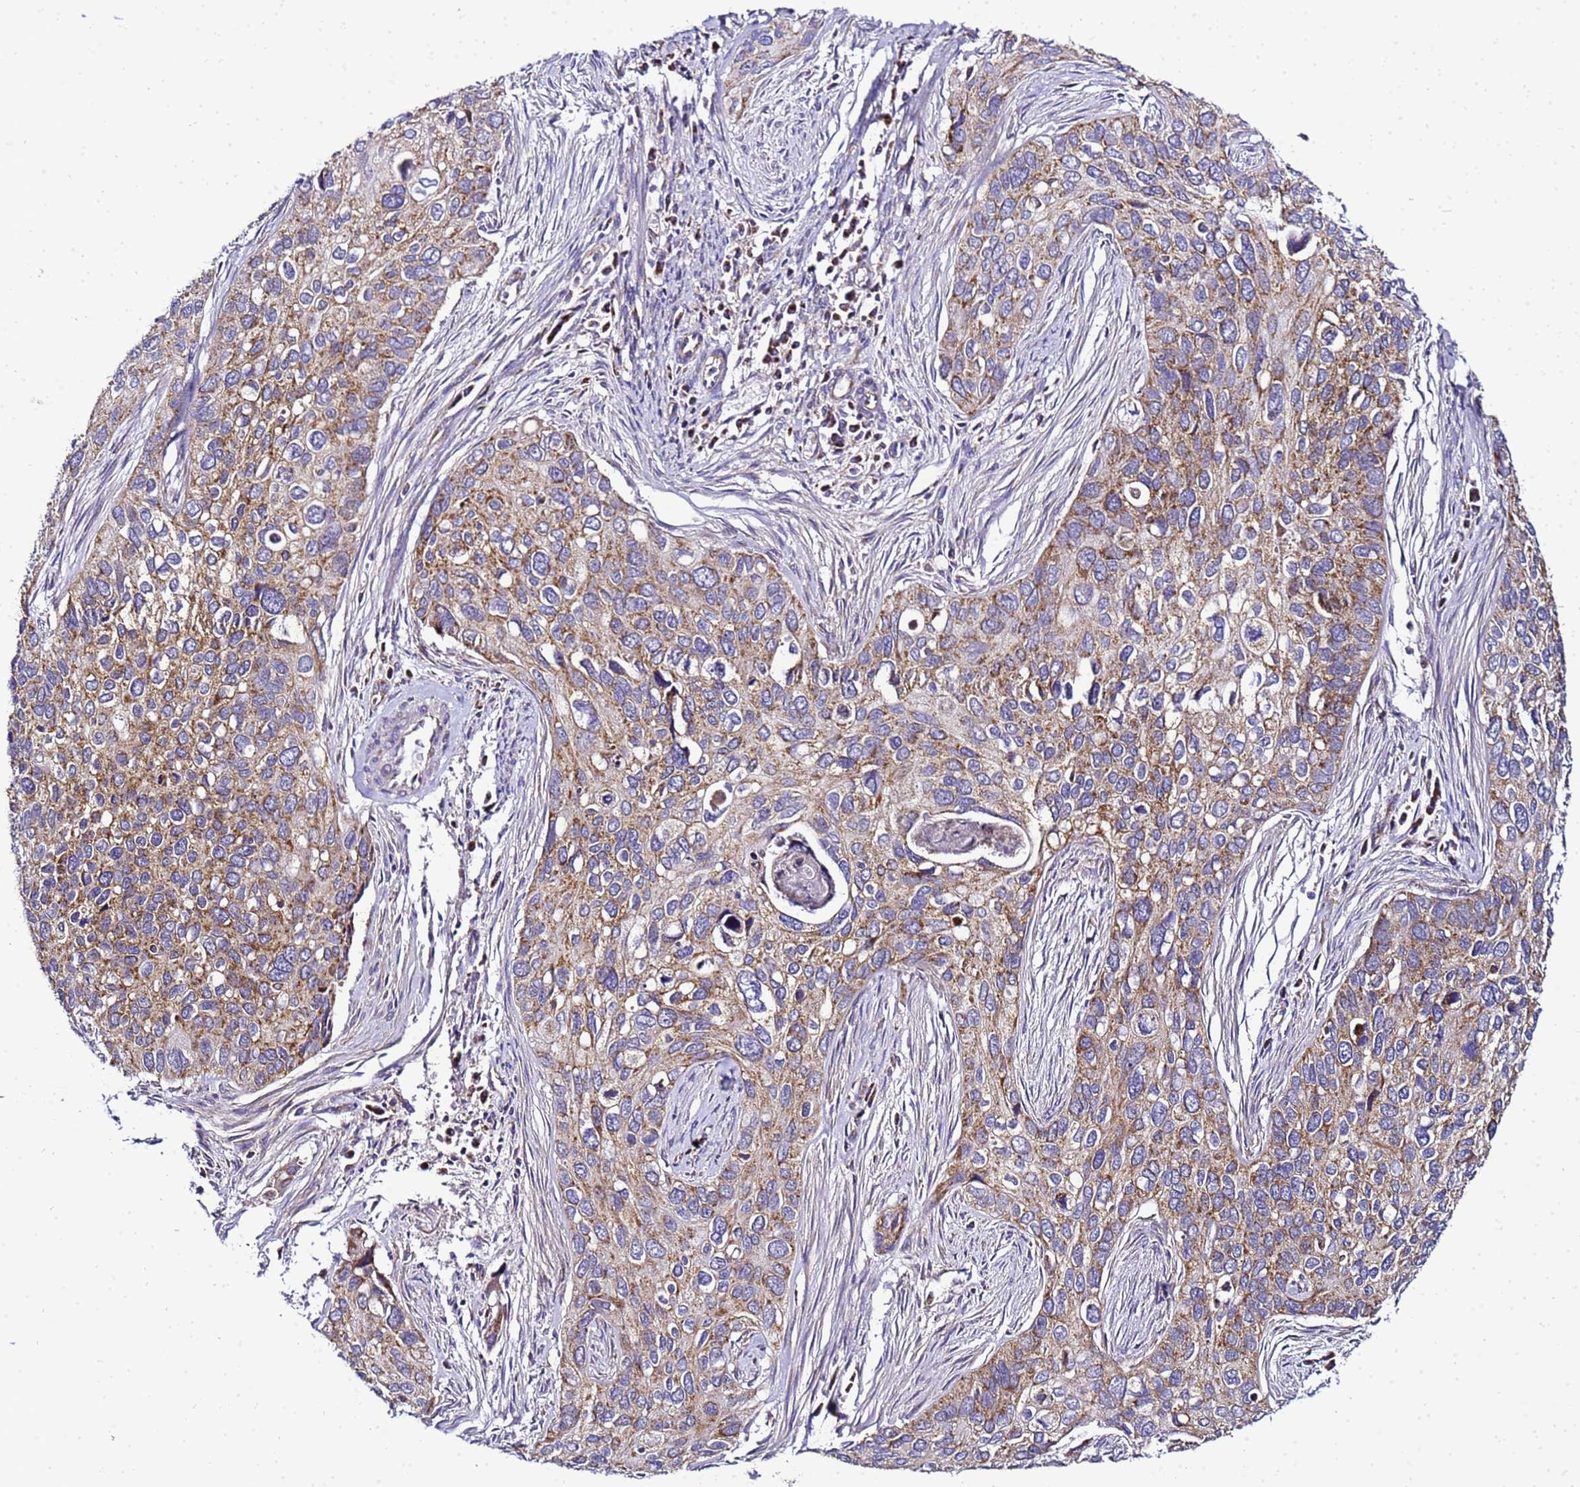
{"staining": {"intensity": "moderate", "quantity": ">75%", "location": "cytoplasmic/membranous"}, "tissue": "cervical cancer", "cell_type": "Tumor cells", "image_type": "cancer", "snomed": [{"axis": "morphology", "description": "Squamous cell carcinoma, NOS"}, {"axis": "topography", "description": "Cervix"}], "caption": "About >75% of tumor cells in squamous cell carcinoma (cervical) reveal moderate cytoplasmic/membranous protein positivity as visualized by brown immunohistochemical staining.", "gene": "HIGD2A", "patient": {"sex": "female", "age": 55}}